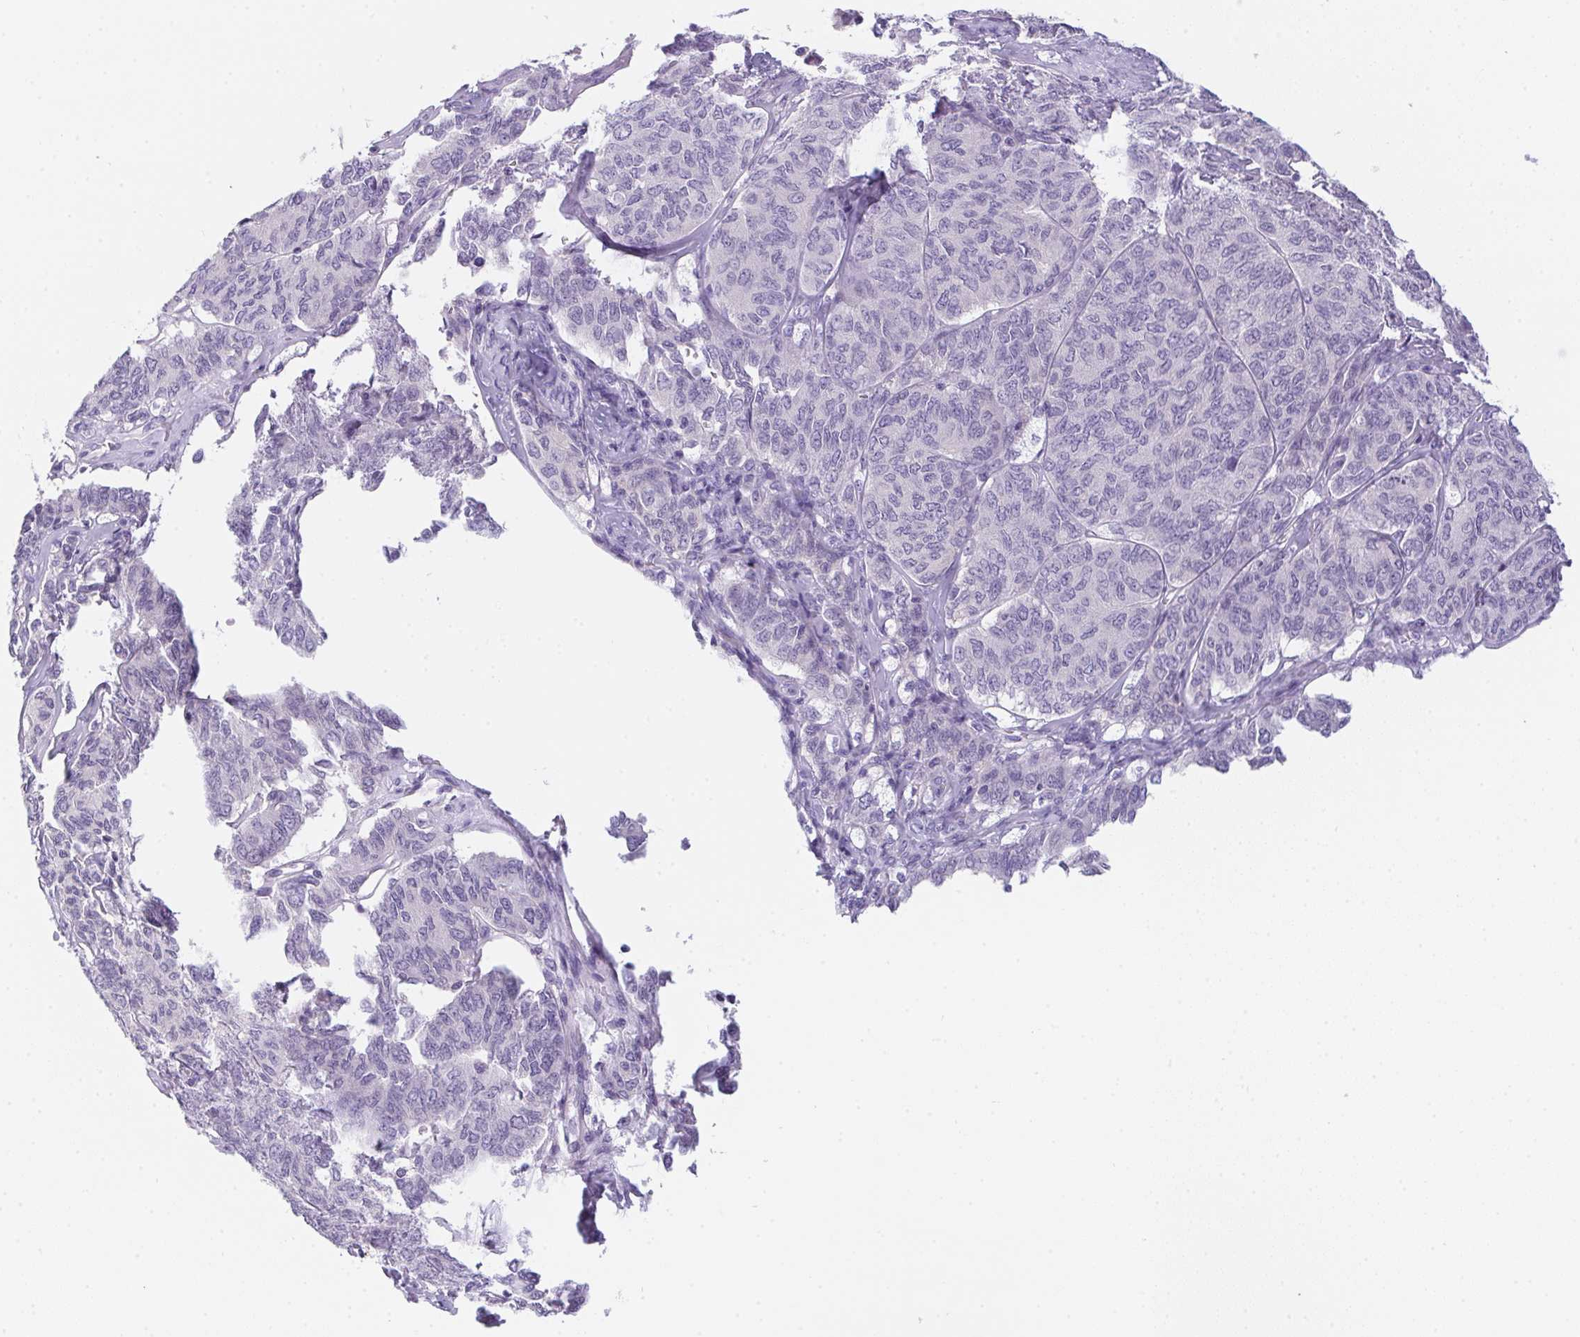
{"staining": {"intensity": "negative", "quantity": "none", "location": "none"}, "tissue": "ovarian cancer", "cell_type": "Tumor cells", "image_type": "cancer", "snomed": [{"axis": "morphology", "description": "Carcinoma, endometroid"}, {"axis": "topography", "description": "Ovary"}], "caption": "Human ovarian cancer stained for a protein using immunohistochemistry displays no expression in tumor cells.", "gene": "PRKAA1", "patient": {"sex": "female", "age": 80}}